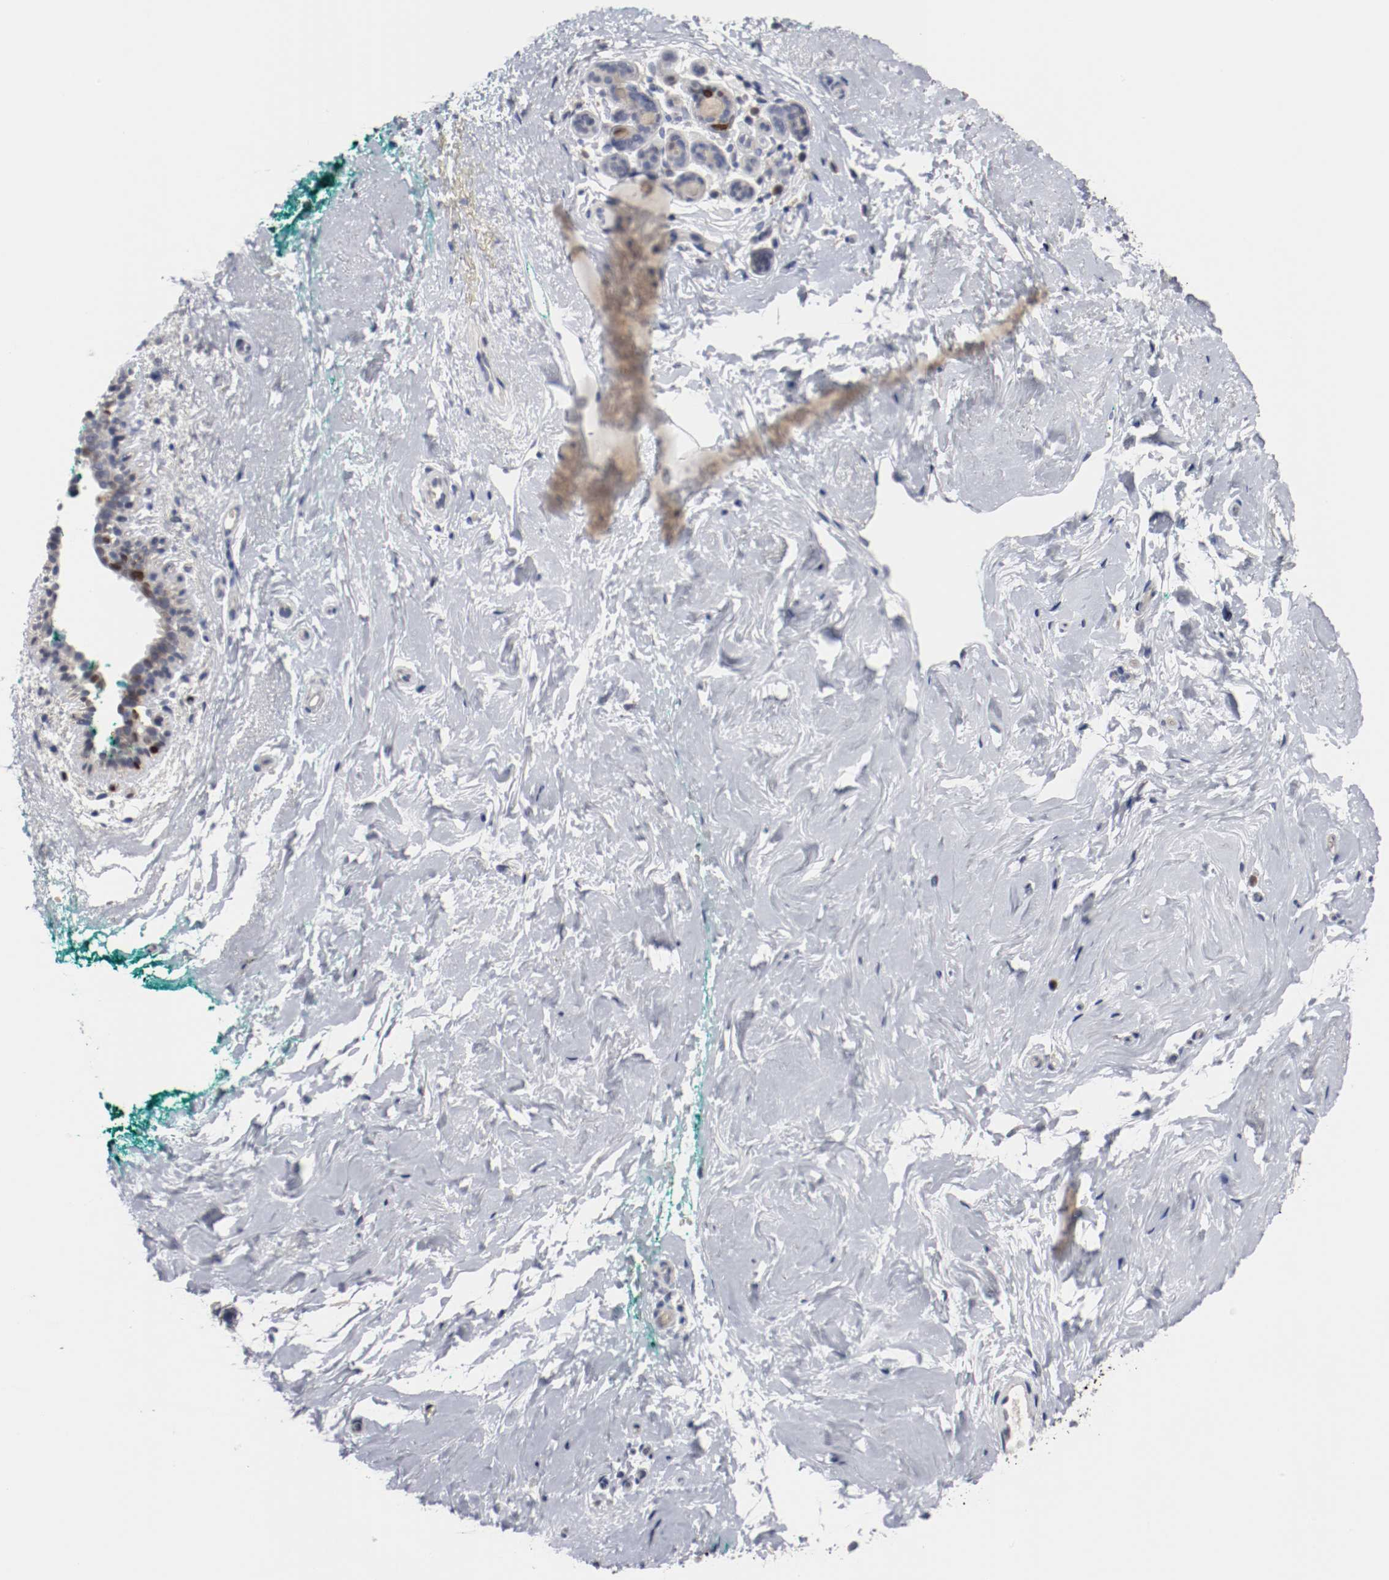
{"staining": {"intensity": "negative", "quantity": "none", "location": "none"}, "tissue": "breast", "cell_type": "Adipocytes", "image_type": "normal", "snomed": [{"axis": "morphology", "description": "Normal tissue, NOS"}, {"axis": "topography", "description": "Breast"}], "caption": "IHC image of benign breast: breast stained with DAB (3,3'-diaminobenzidine) demonstrates no significant protein staining in adipocytes. Brightfield microscopy of IHC stained with DAB (brown) and hematoxylin (blue), captured at high magnification.", "gene": "MCM6", "patient": {"sex": "female", "age": 52}}